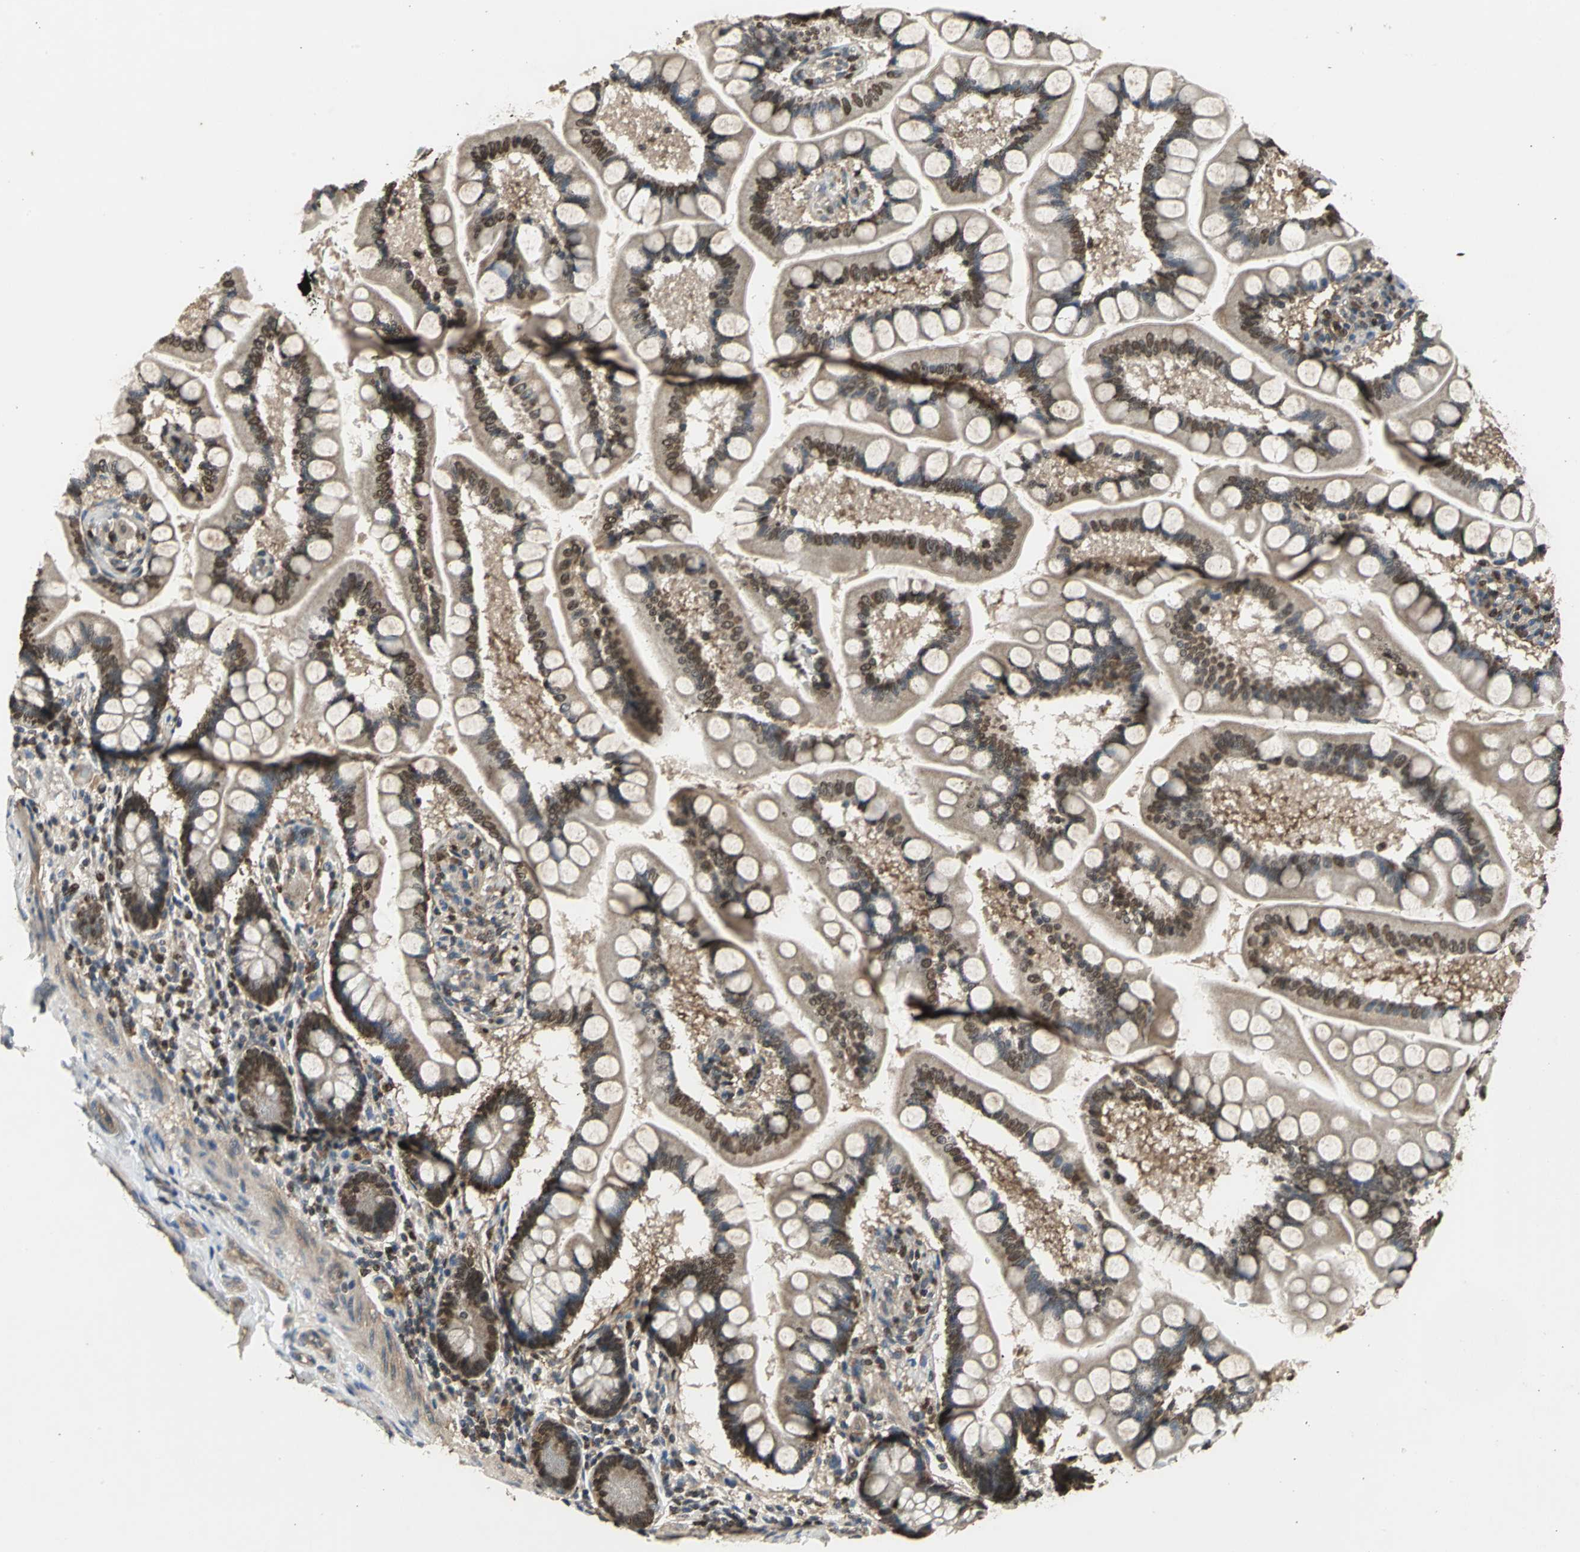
{"staining": {"intensity": "moderate", "quantity": ">75%", "location": "cytoplasmic/membranous,nuclear"}, "tissue": "small intestine", "cell_type": "Glandular cells", "image_type": "normal", "snomed": [{"axis": "morphology", "description": "Normal tissue, NOS"}, {"axis": "topography", "description": "Small intestine"}], "caption": "Immunohistochemical staining of normal human small intestine reveals medium levels of moderate cytoplasmic/membranous,nuclear positivity in about >75% of glandular cells. The protein of interest is stained brown, and the nuclei are stained in blue (DAB IHC with brightfield microscopy, high magnification).", "gene": "AHR", "patient": {"sex": "male", "age": 41}}